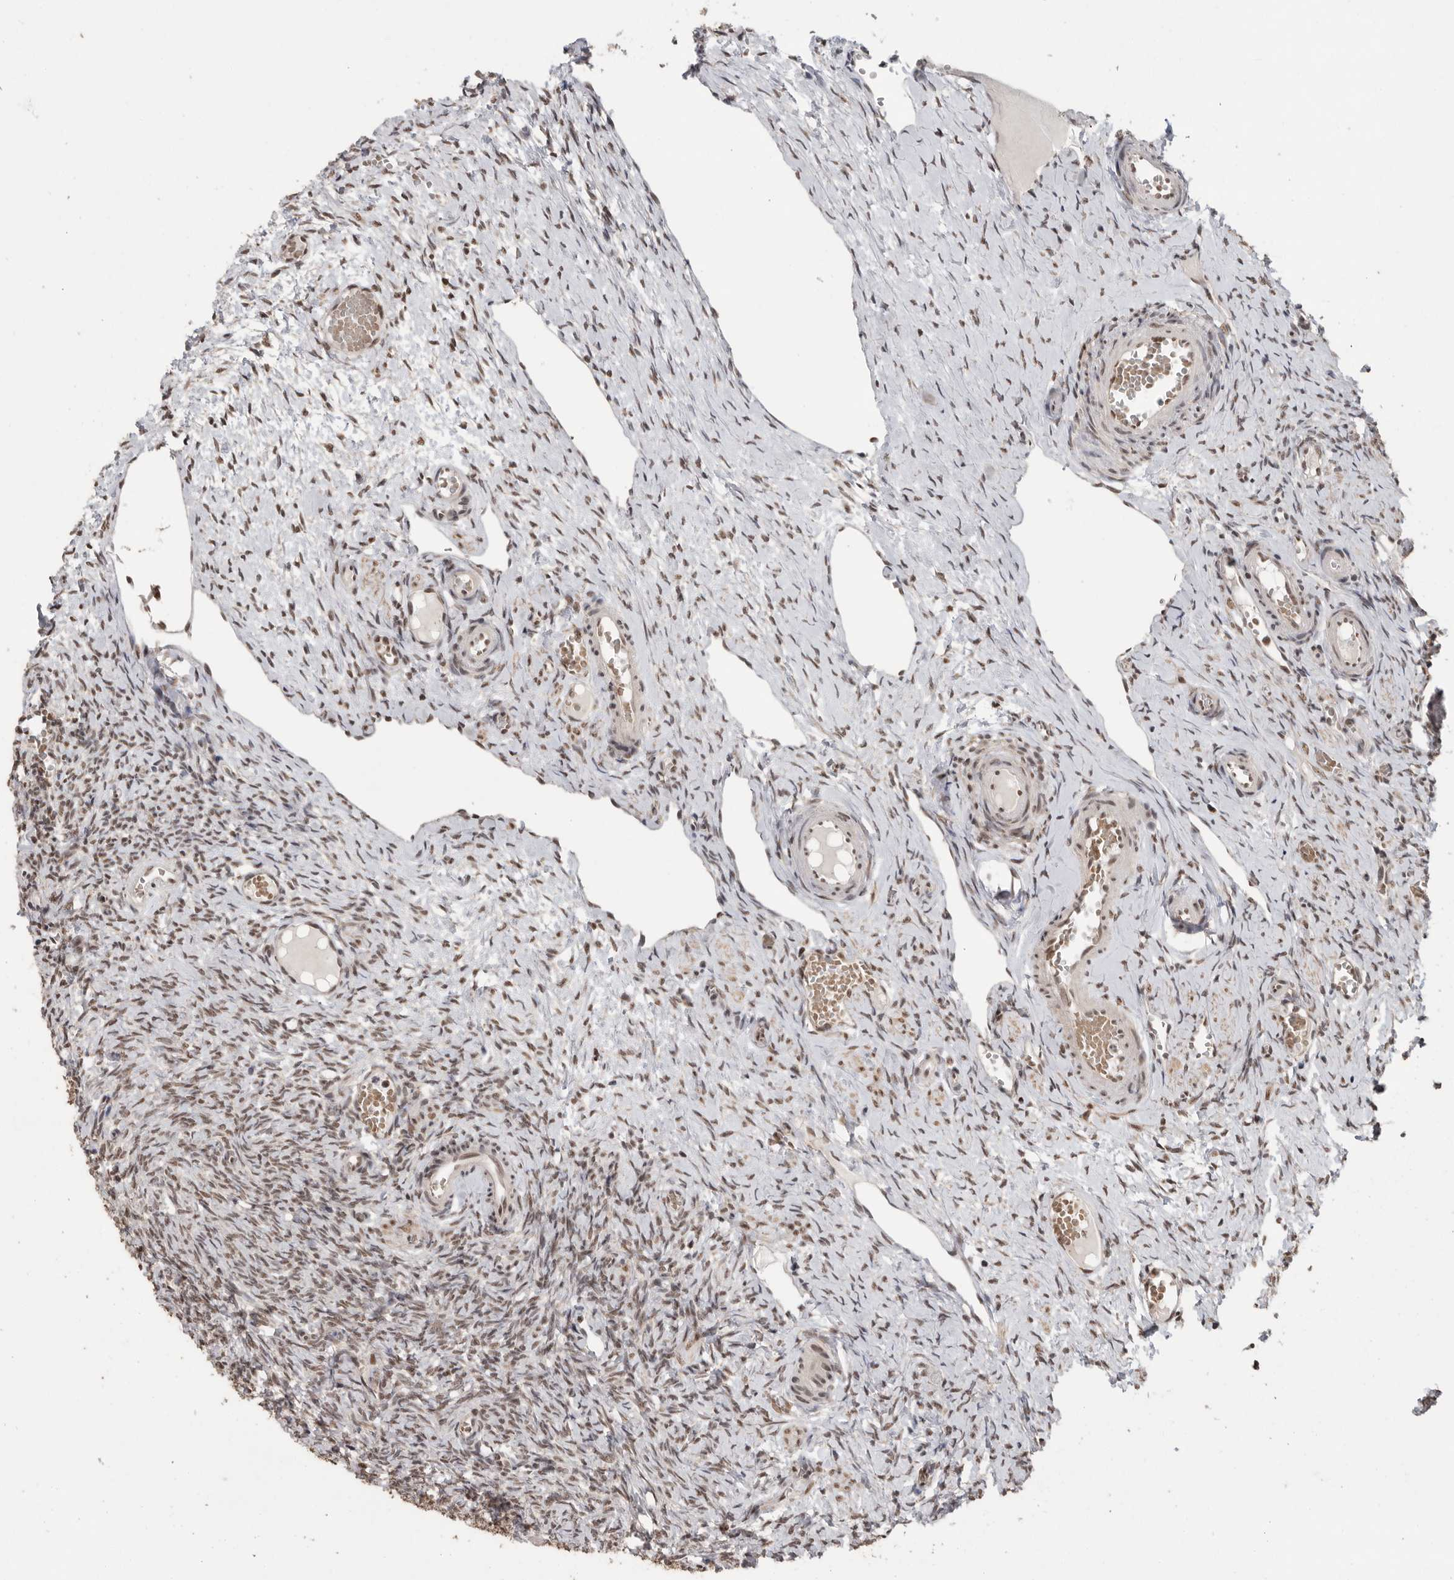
{"staining": {"intensity": "weak", "quantity": "25%-75%", "location": "nuclear"}, "tissue": "ovary", "cell_type": "Ovarian stroma cells", "image_type": "normal", "snomed": [{"axis": "morphology", "description": "Adenocarcinoma, NOS"}, {"axis": "topography", "description": "Endometrium"}], "caption": "DAB (3,3'-diaminobenzidine) immunohistochemical staining of benign human ovary shows weak nuclear protein expression in approximately 25%-75% of ovarian stroma cells.", "gene": "PPP1R10", "patient": {"sex": "female", "age": 32}}